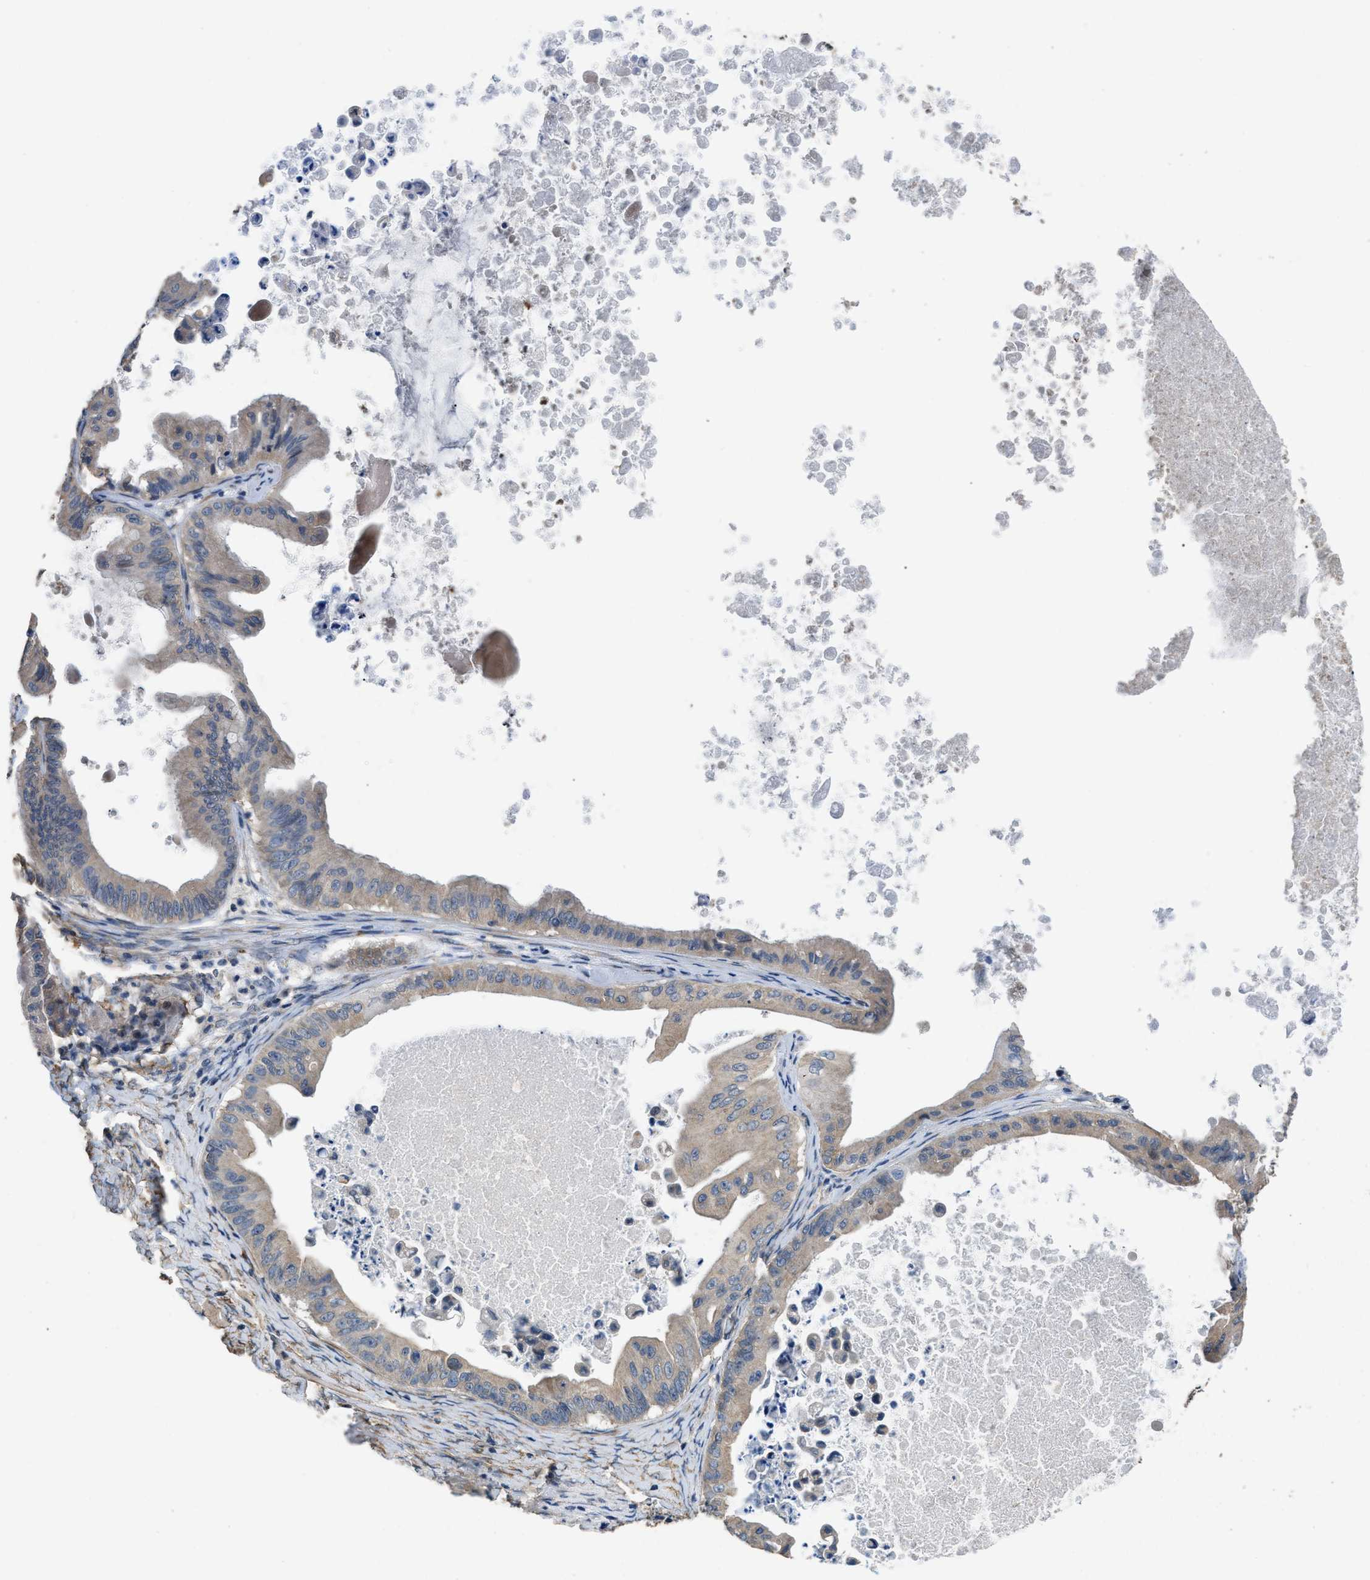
{"staining": {"intensity": "weak", "quantity": ">75%", "location": "cytoplasmic/membranous"}, "tissue": "ovarian cancer", "cell_type": "Tumor cells", "image_type": "cancer", "snomed": [{"axis": "morphology", "description": "Cystadenocarcinoma, mucinous, NOS"}, {"axis": "topography", "description": "Ovary"}], "caption": "Human mucinous cystadenocarcinoma (ovarian) stained with a brown dye demonstrates weak cytoplasmic/membranous positive positivity in approximately >75% of tumor cells.", "gene": "SSH2", "patient": {"sex": "female", "age": 37}}